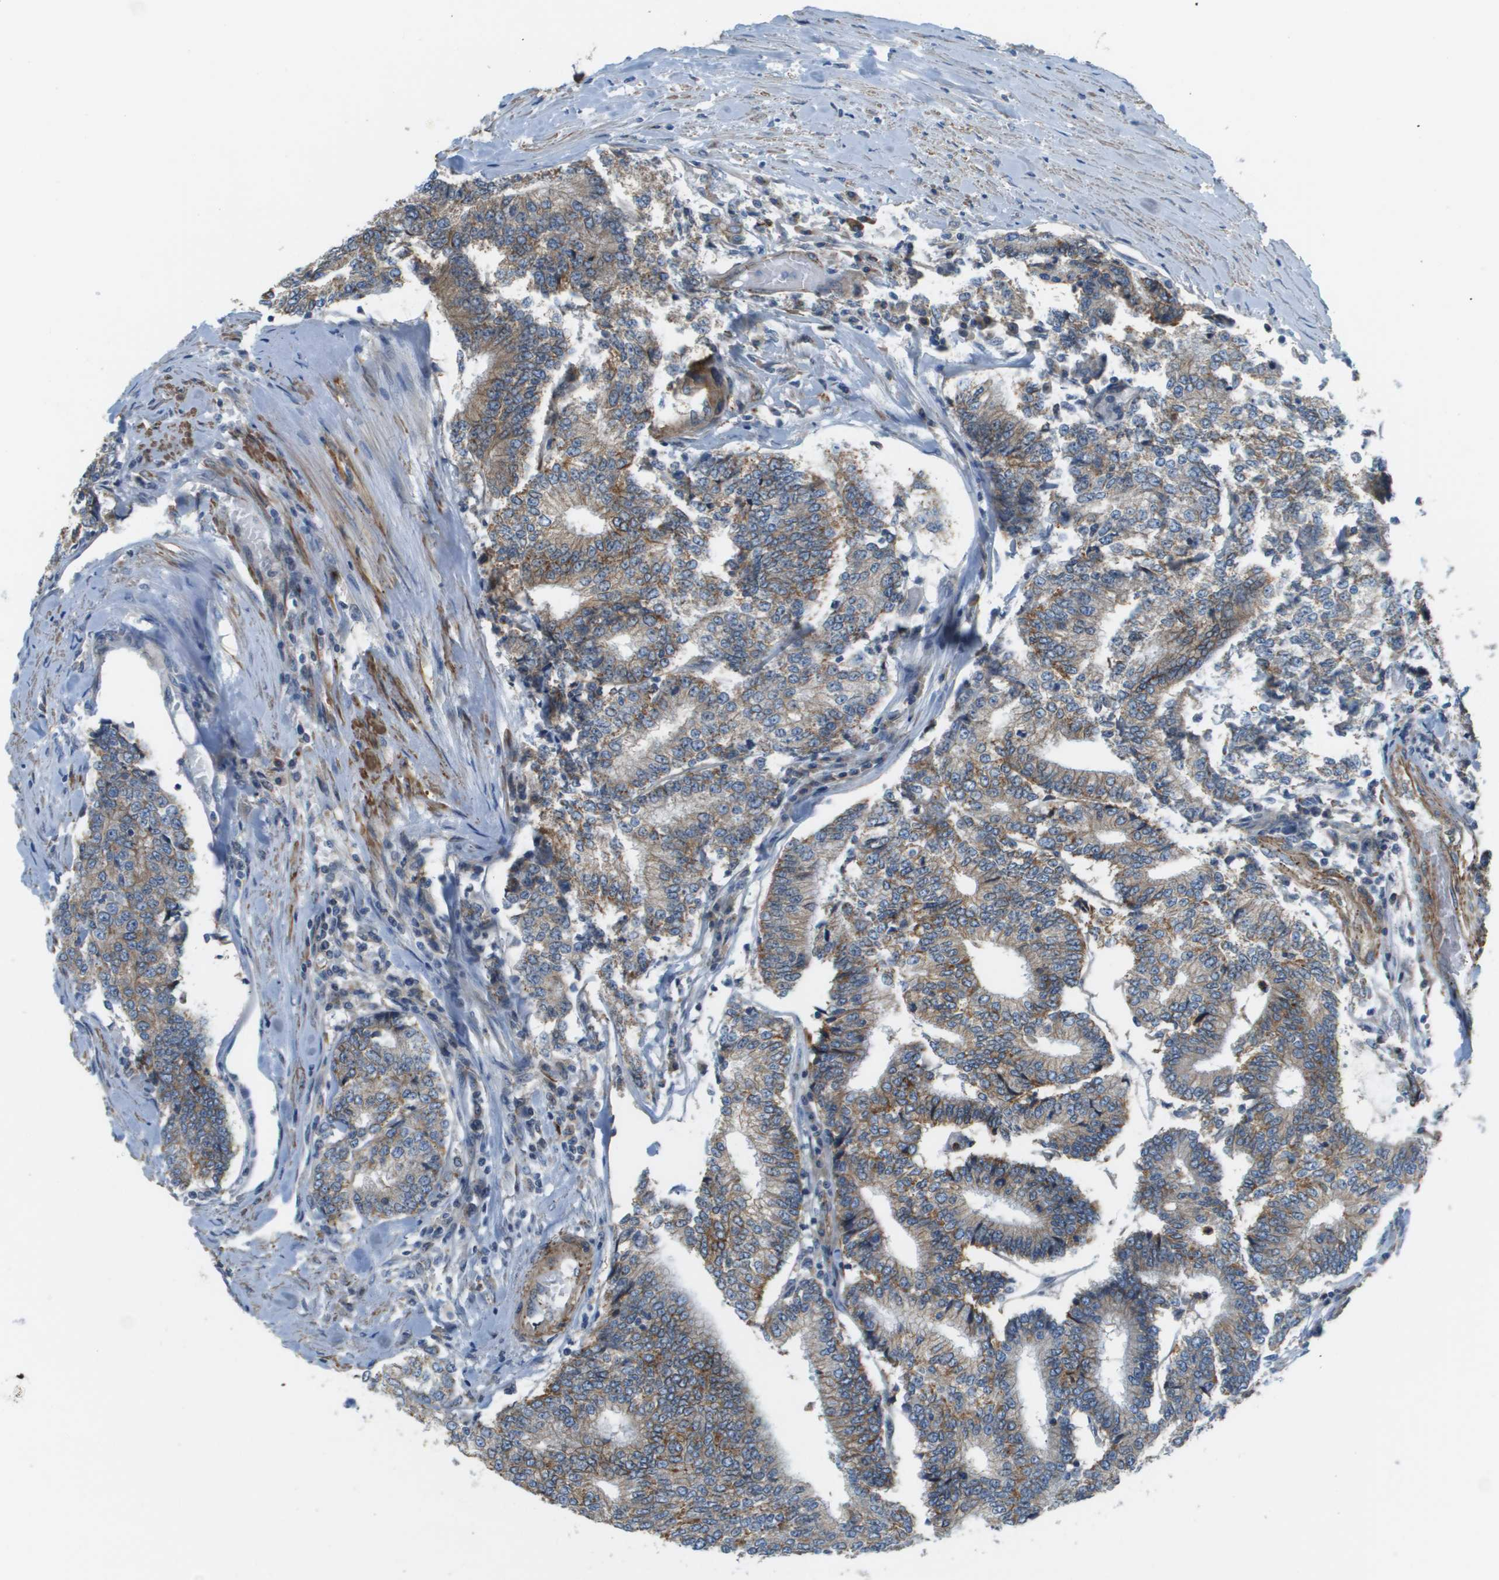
{"staining": {"intensity": "weak", "quantity": ">75%", "location": "cytoplasmic/membranous"}, "tissue": "prostate cancer", "cell_type": "Tumor cells", "image_type": "cancer", "snomed": [{"axis": "morphology", "description": "Normal tissue, NOS"}, {"axis": "morphology", "description": "Adenocarcinoma, High grade"}, {"axis": "topography", "description": "Prostate"}, {"axis": "topography", "description": "Seminal veicle"}], "caption": "Tumor cells display low levels of weak cytoplasmic/membranous positivity in approximately >75% of cells in human prostate high-grade adenocarcinoma.", "gene": "MYH11", "patient": {"sex": "male", "age": 55}}